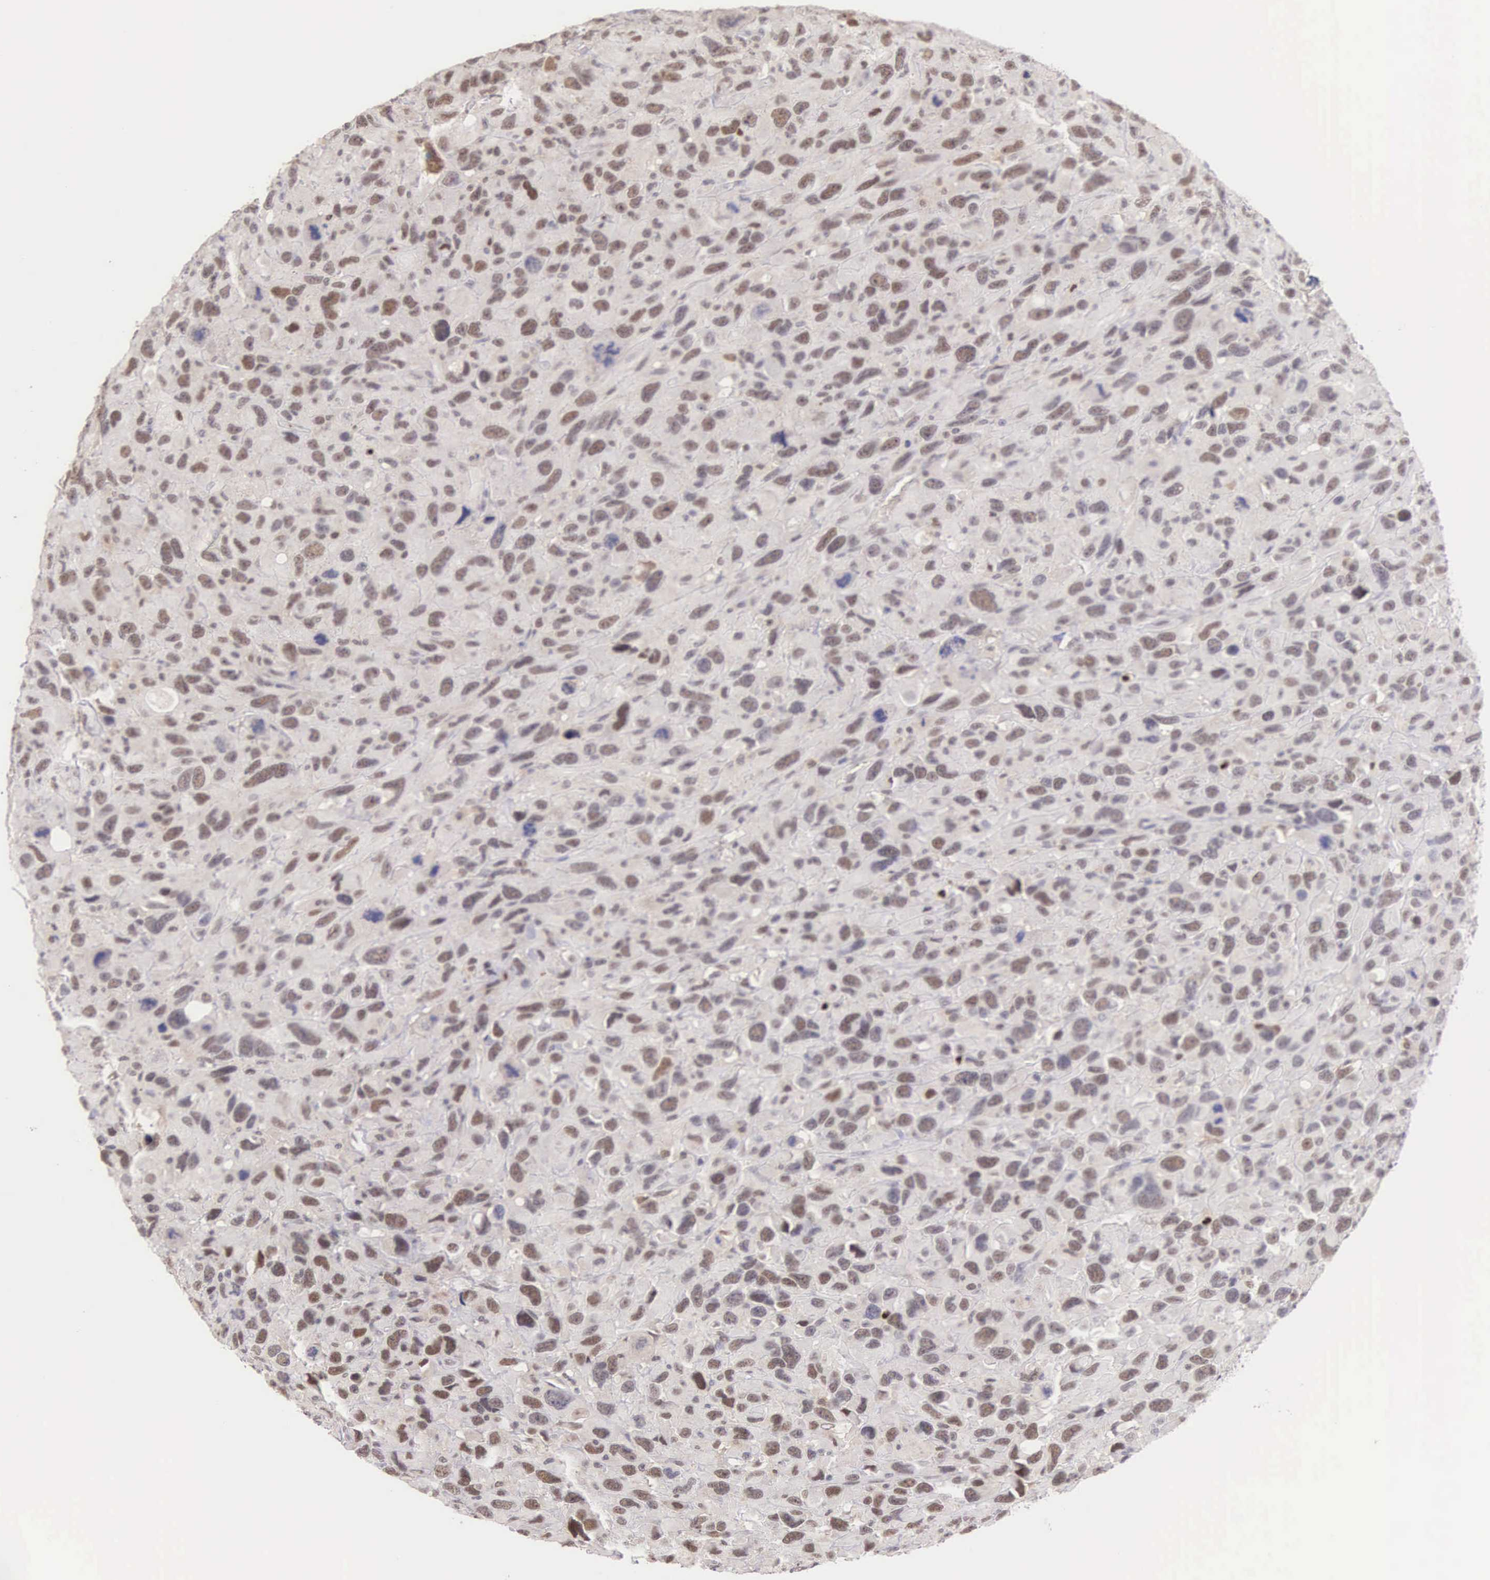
{"staining": {"intensity": "weak", "quantity": "25%-75%", "location": "nuclear"}, "tissue": "renal cancer", "cell_type": "Tumor cells", "image_type": "cancer", "snomed": [{"axis": "morphology", "description": "Adenocarcinoma, NOS"}, {"axis": "topography", "description": "Kidney"}], "caption": "A brown stain shows weak nuclear positivity of a protein in human renal cancer (adenocarcinoma) tumor cells.", "gene": "GRK3", "patient": {"sex": "male", "age": 79}}